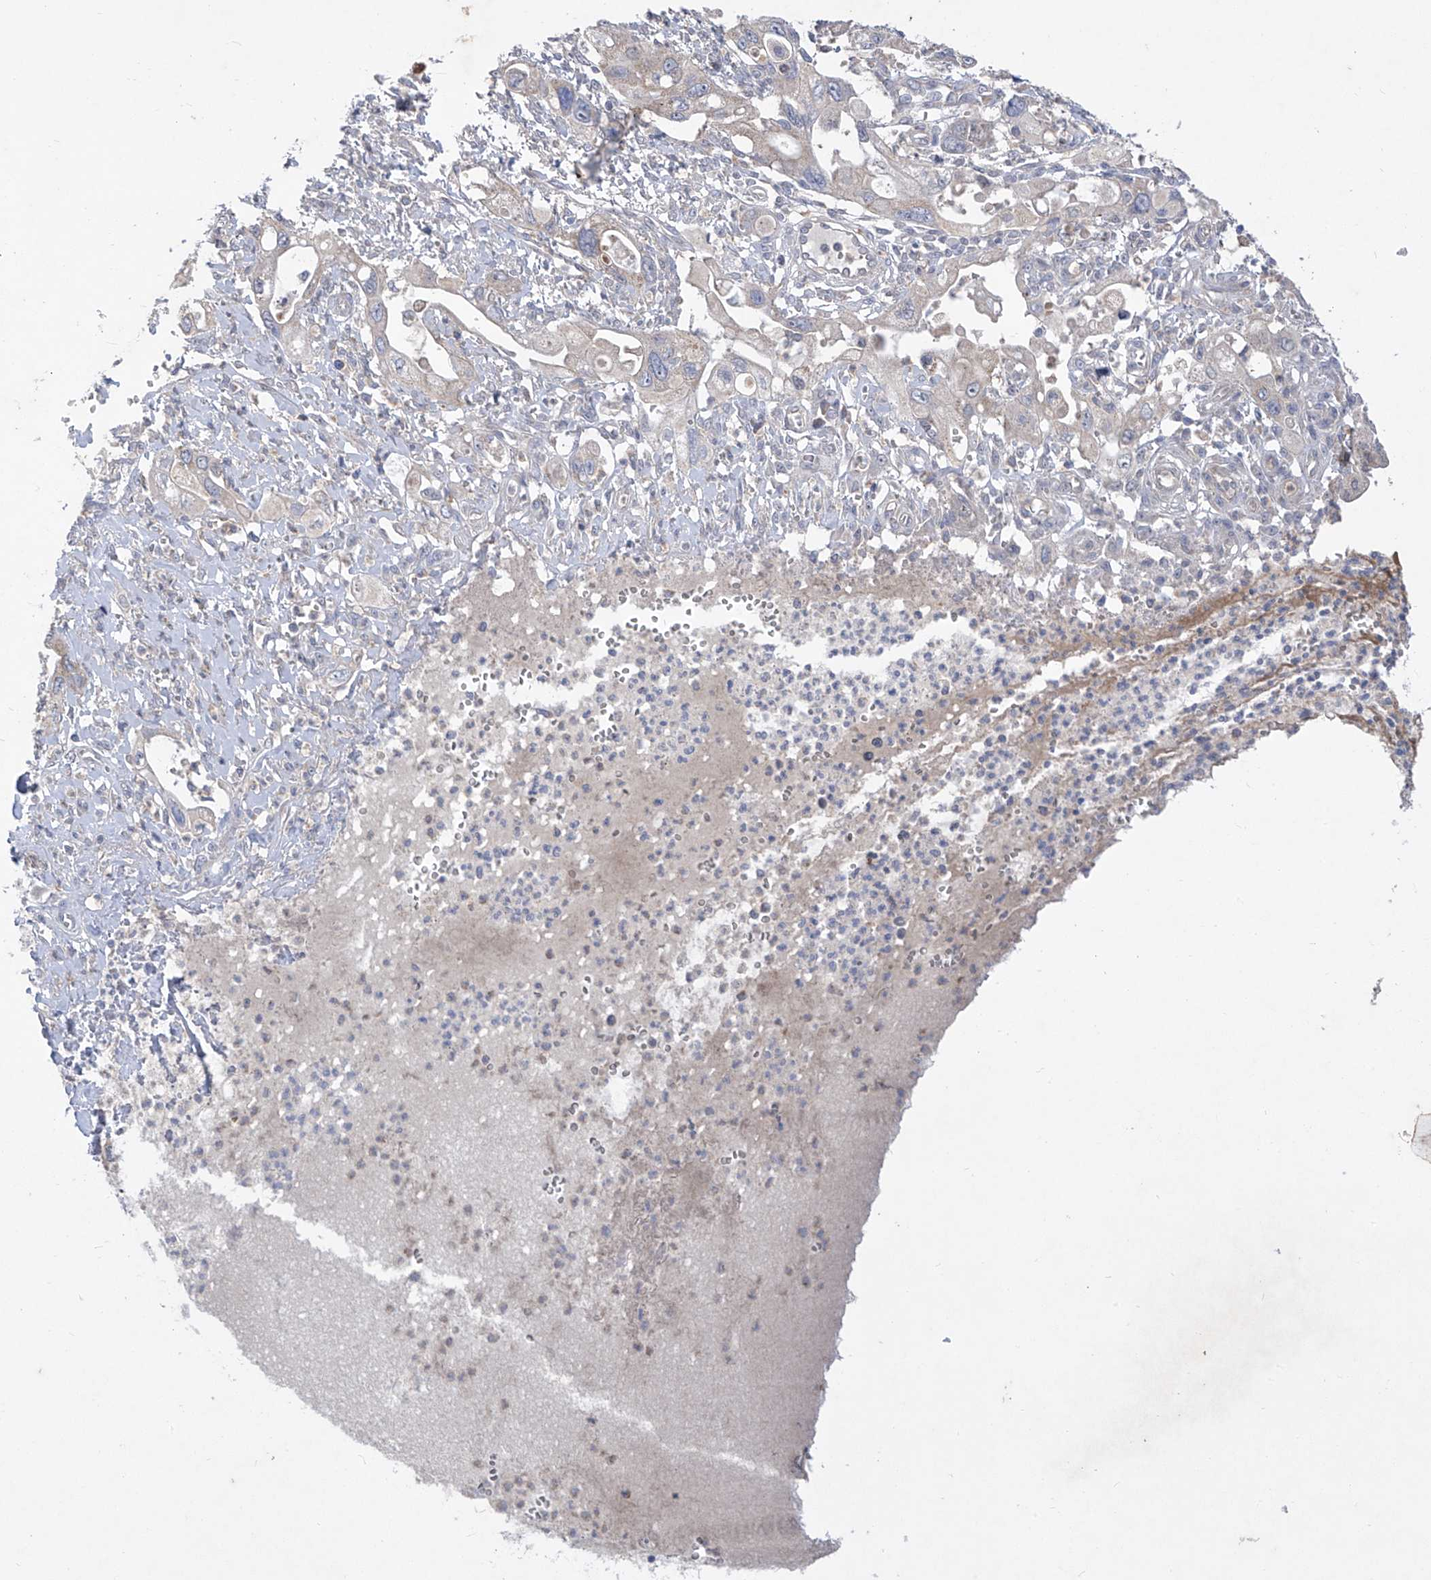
{"staining": {"intensity": "negative", "quantity": "none", "location": "none"}, "tissue": "pancreatic cancer", "cell_type": "Tumor cells", "image_type": "cancer", "snomed": [{"axis": "morphology", "description": "Adenocarcinoma, NOS"}, {"axis": "topography", "description": "Pancreas"}], "caption": "A high-resolution photomicrograph shows immunohistochemistry staining of pancreatic cancer (adenocarcinoma), which shows no significant staining in tumor cells.", "gene": "COQ3", "patient": {"sex": "male", "age": 68}}